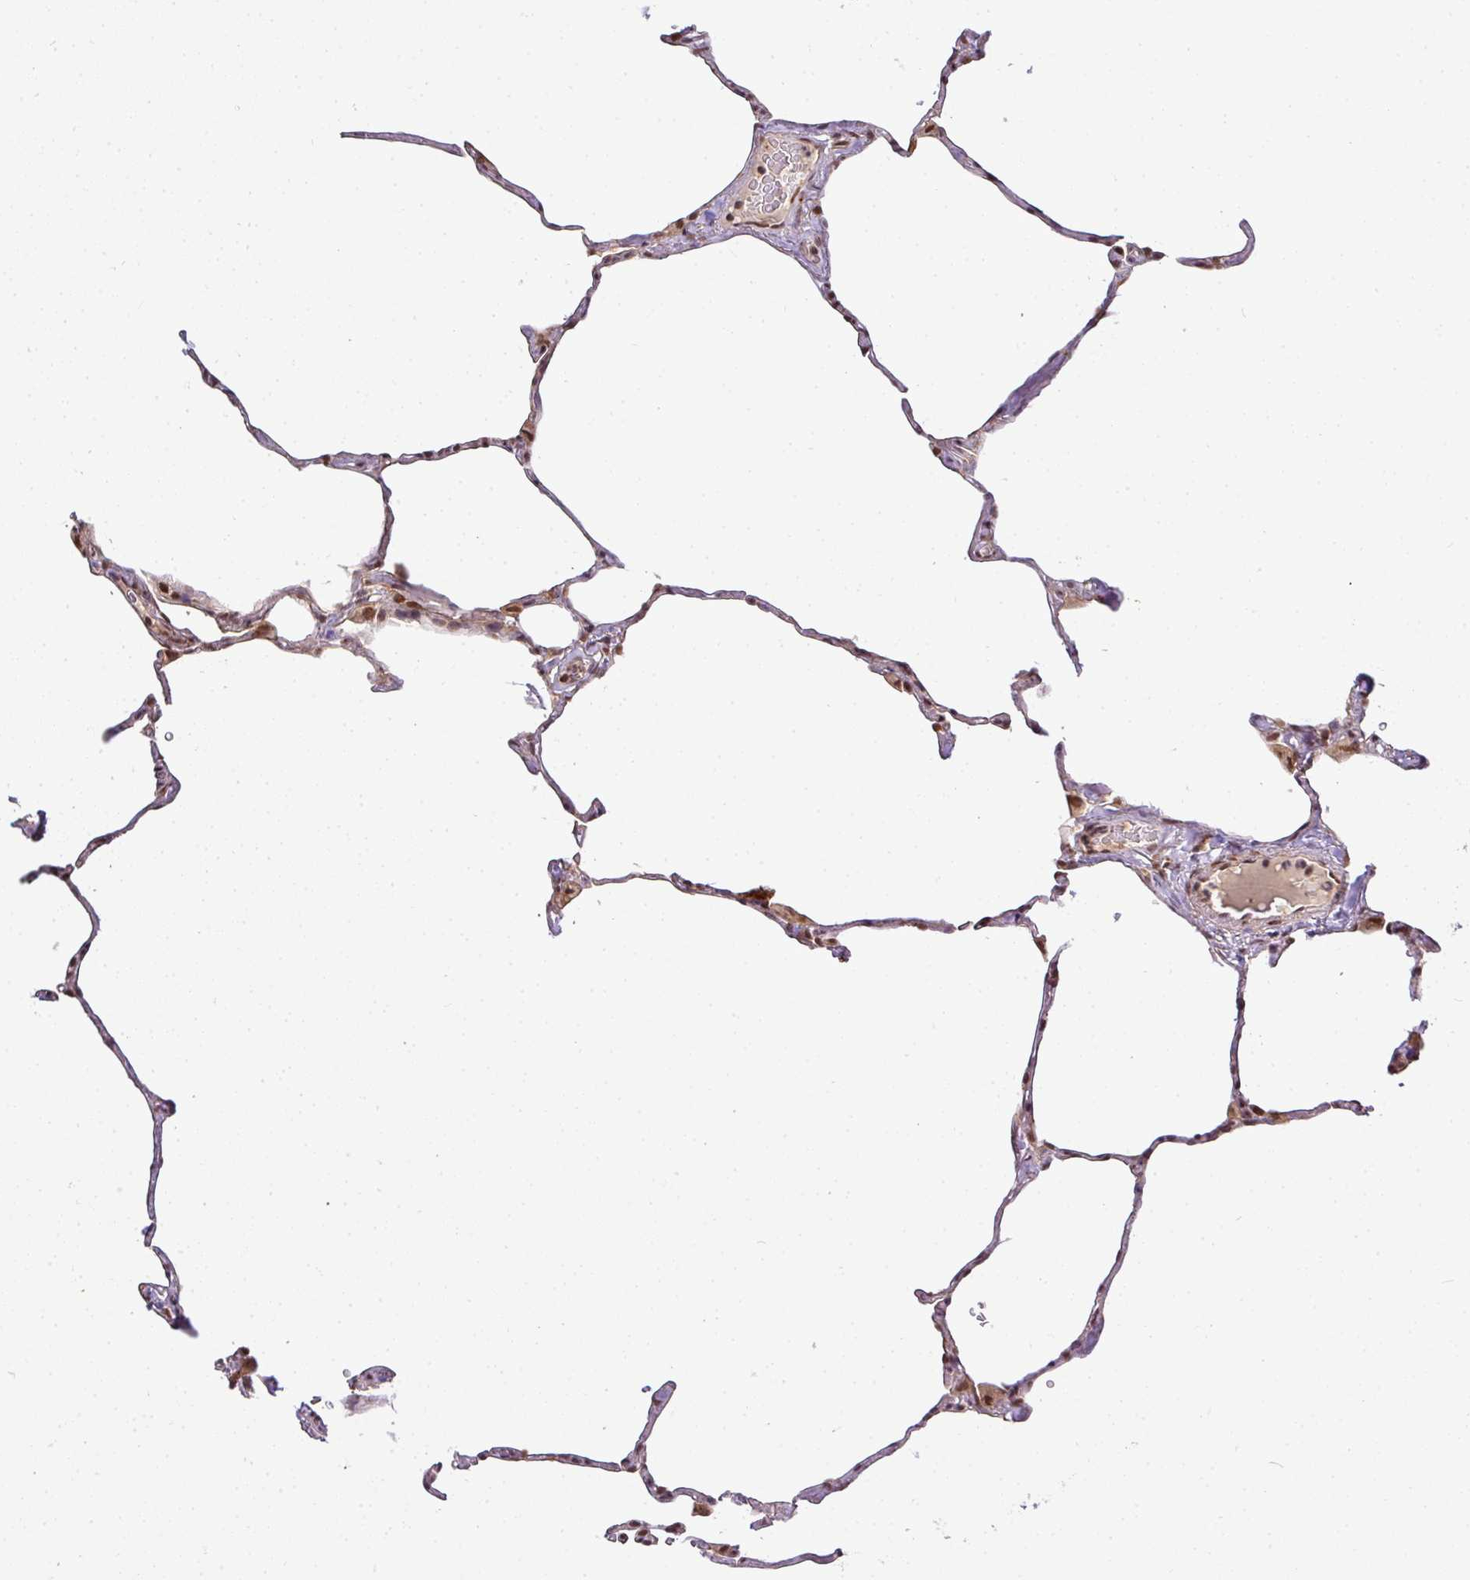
{"staining": {"intensity": "moderate", "quantity": "25%-75%", "location": "cytoplasmic/membranous,nuclear"}, "tissue": "lung", "cell_type": "Alveolar cells", "image_type": "normal", "snomed": [{"axis": "morphology", "description": "Normal tissue, NOS"}, {"axis": "topography", "description": "Lung"}], "caption": "Protein staining reveals moderate cytoplasmic/membranous,nuclear expression in about 25%-75% of alveolar cells in unremarkable lung. Nuclei are stained in blue.", "gene": "C1orf226", "patient": {"sex": "male", "age": 65}}